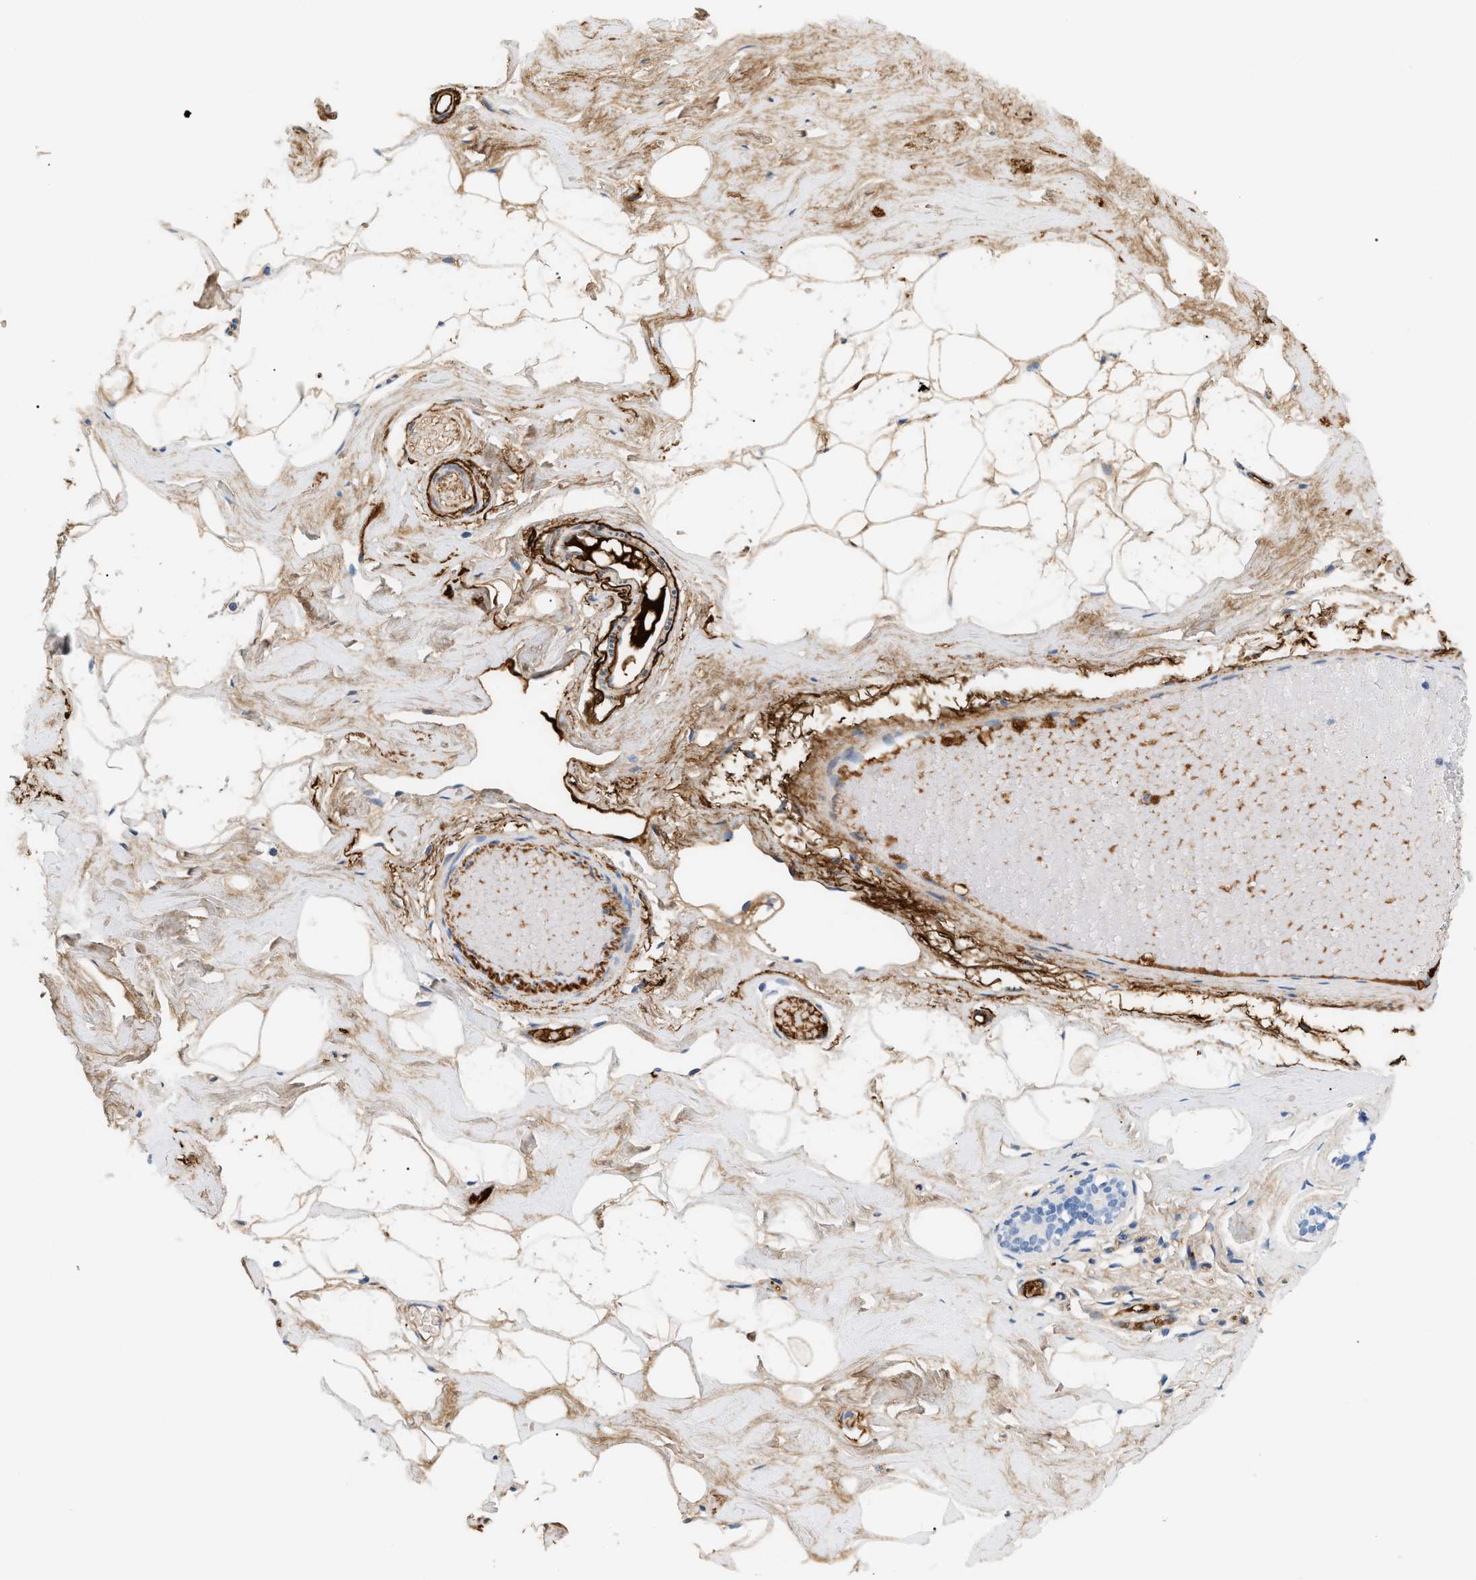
{"staining": {"intensity": "weak", "quantity": ">75%", "location": "cytoplasmic/membranous"}, "tissue": "breast", "cell_type": "Adipocytes", "image_type": "normal", "snomed": [{"axis": "morphology", "description": "Normal tissue, NOS"}, {"axis": "topography", "description": "Breast"}], "caption": "Brown immunohistochemical staining in unremarkable breast reveals weak cytoplasmic/membranous expression in approximately >75% of adipocytes.", "gene": "CFH", "patient": {"sex": "female", "age": 75}}